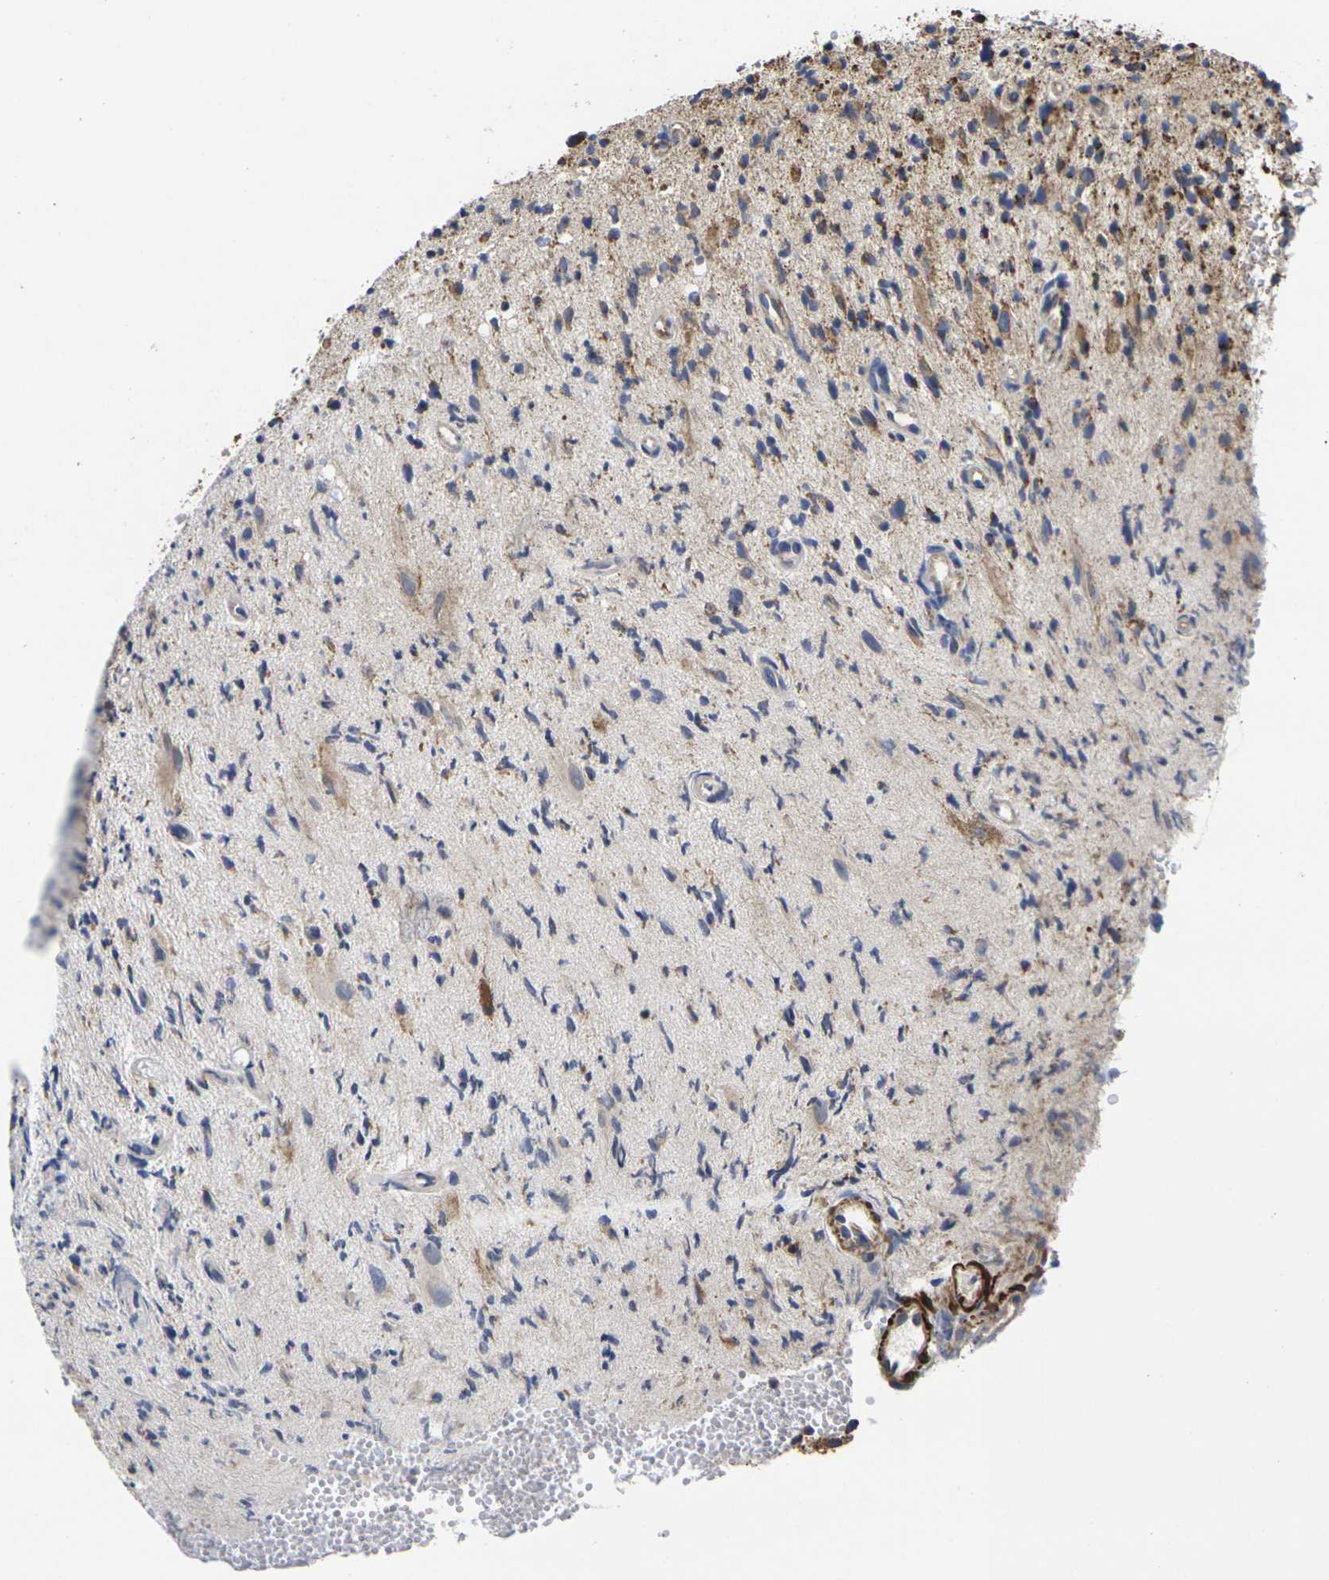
{"staining": {"intensity": "strong", "quantity": "25%-75%", "location": "cytoplasmic/membranous"}, "tissue": "glioma", "cell_type": "Tumor cells", "image_type": "cancer", "snomed": [{"axis": "morphology", "description": "Glioma, malignant, High grade"}, {"axis": "topography", "description": "Brain"}], "caption": "Immunohistochemistry image of neoplastic tissue: glioma stained using immunohistochemistry demonstrates high levels of strong protein expression localized specifically in the cytoplasmic/membranous of tumor cells, appearing as a cytoplasmic/membranous brown color.", "gene": "P2RY11", "patient": {"sex": "male", "age": 48}}